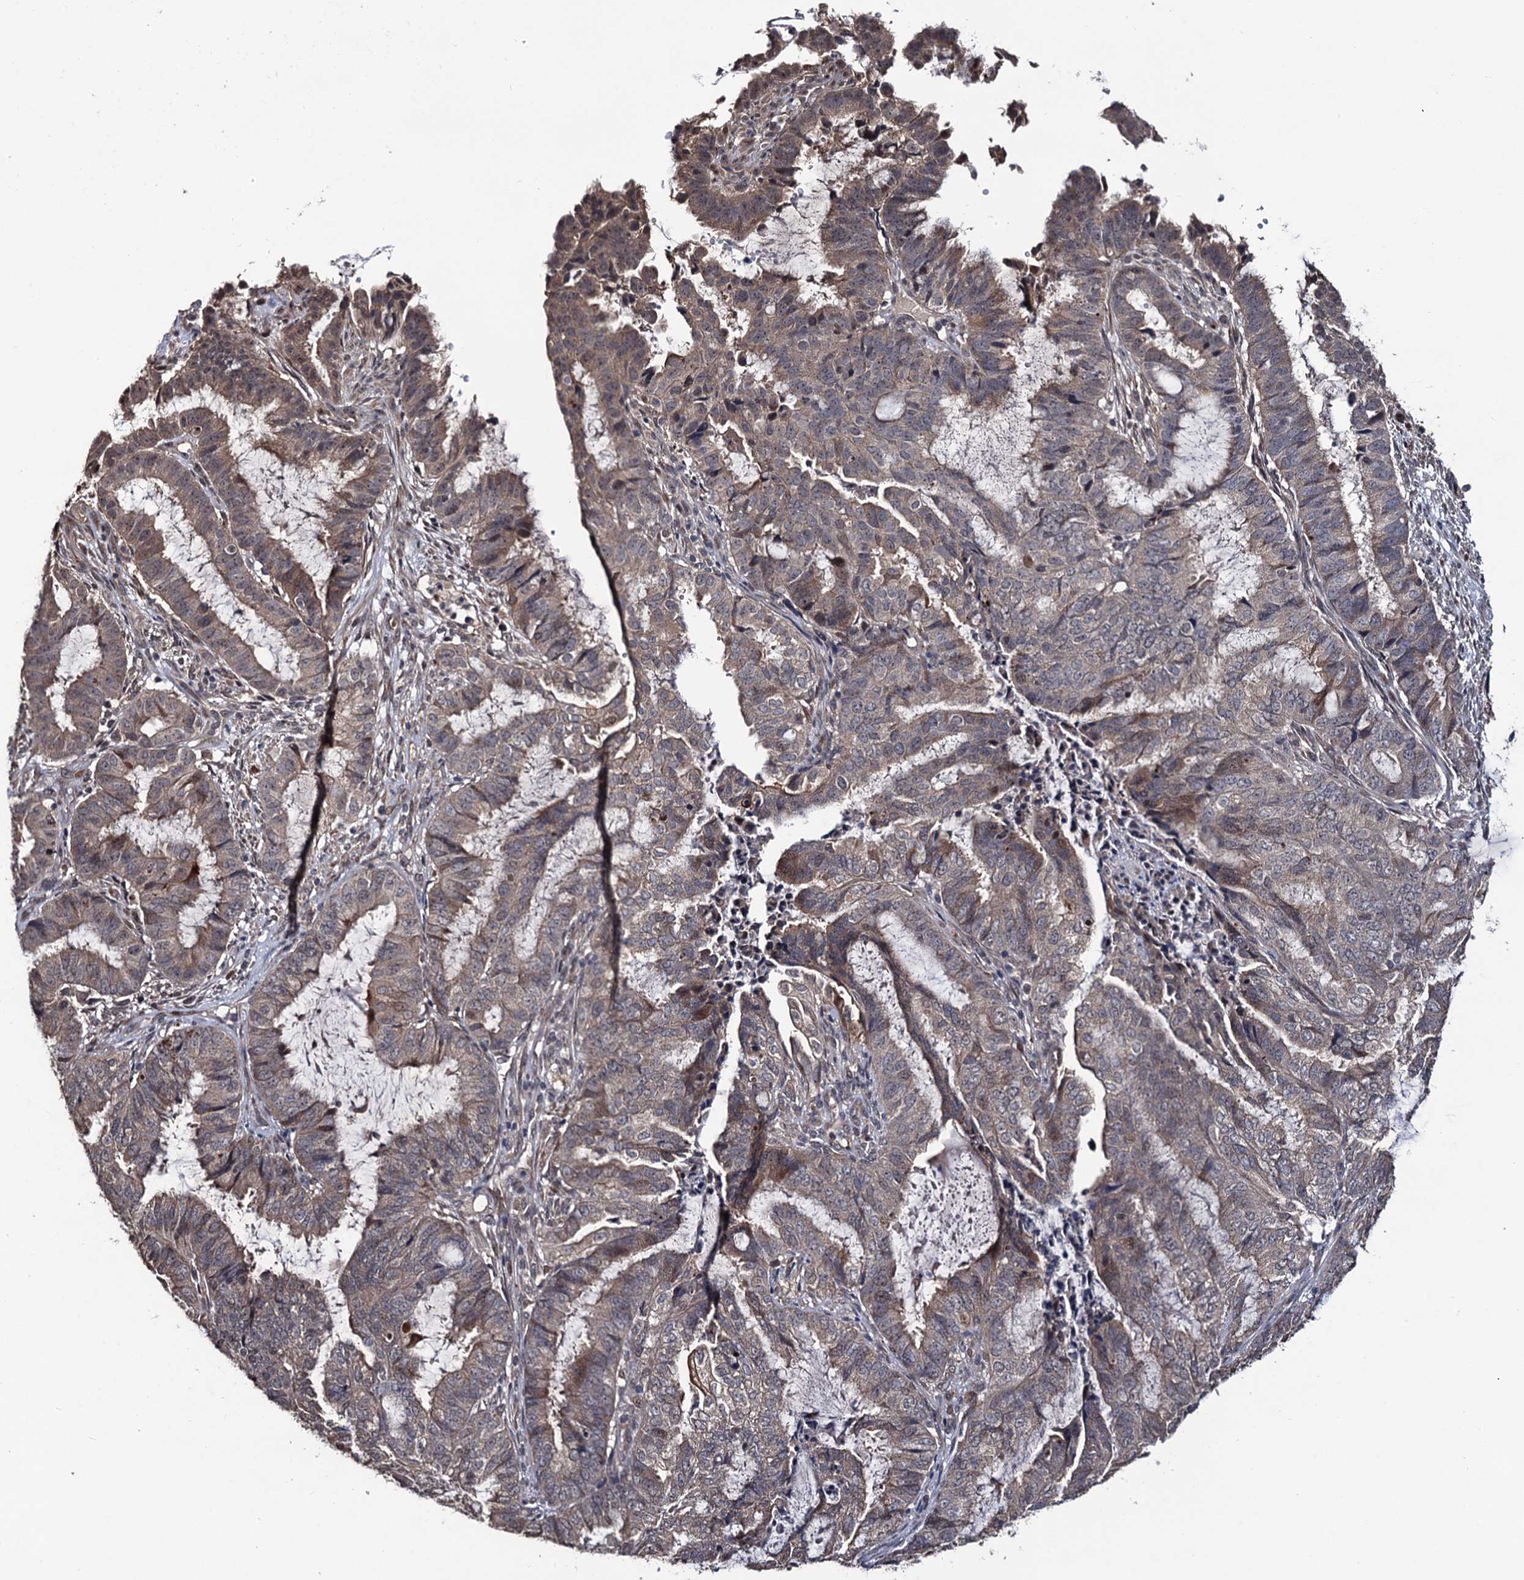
{"staining": {"intensity": "weak", "quantity": "25%-75%", "location": "cytoplasmic/membranous"}, "tissue": "endometrial cancer", "cell_type": "Tumor cells", "image_type": "cancer", "snomed": [{"axis": "morphology", "description": "Adenocarcinoma, NOS"}, {"axis": "topography", "description": "Endometrium"}], "caption": "This micrograph exhibits endometrial cancer (adenocarcinoma) stained with immunohistochemistry to label a protein in brown. The cytoplasmic/membranous of tumor cells show weak positivity for the protein. Nuclei are counter-stained blue.", "gene": "LRRC63", "patient": {"sex": "female", "age": 51}}